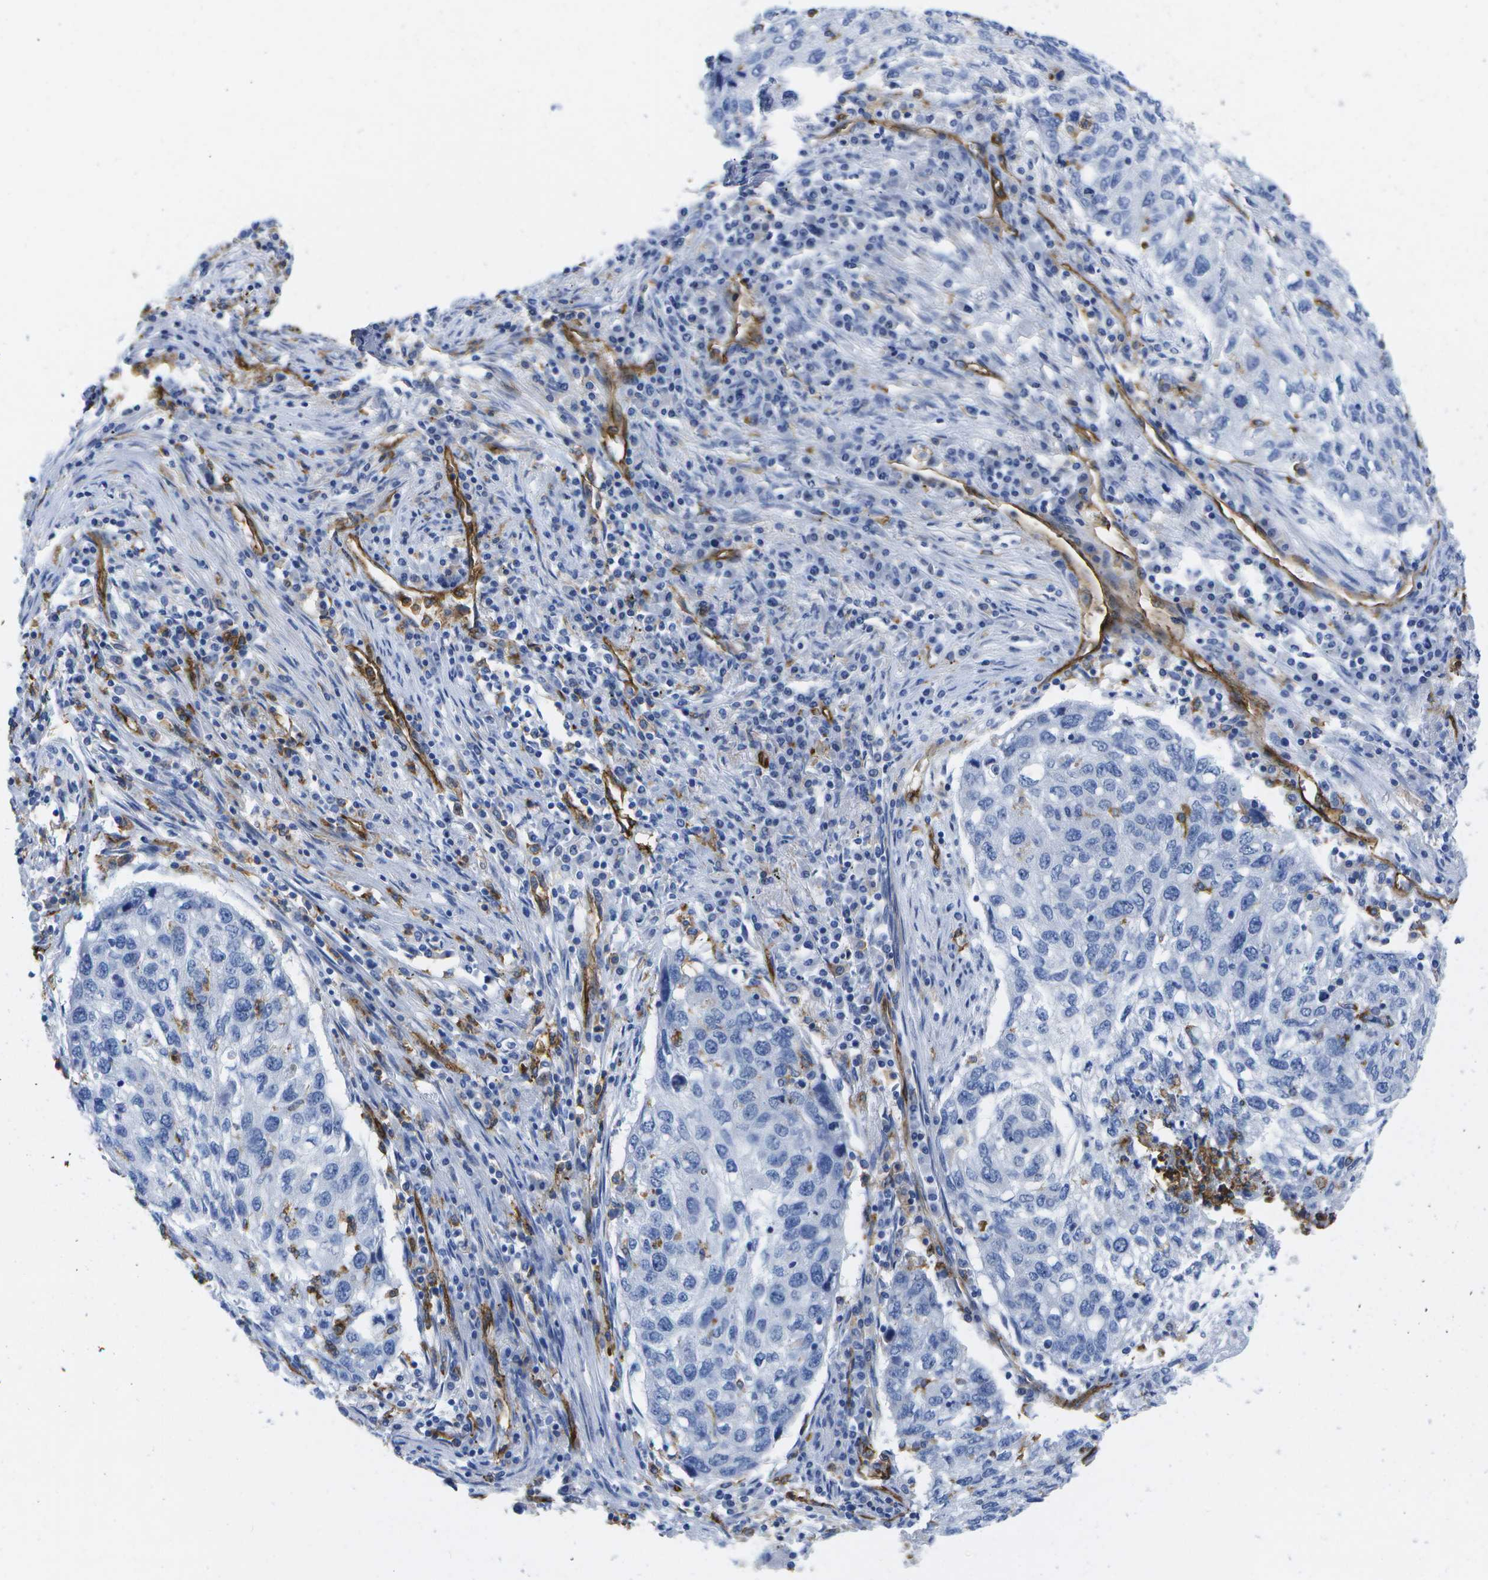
{"staining": {"intensity": "negative", "quantity": "none", "location": "none"}, "tissue": "lung cancer", "cell_type": "Tumor cells", "image_type": "cancer", "snomed": [{"axis": "morphology", "description": "Squamous cell carcinoma, NOS"}, {"axis": "topography", "description": "Lung"}], "caption": "A high-resolution micrograph shows immunohistochemistry staining of lung cancer, which exhibits no significant staining in tumor cells.", "gene": "DYSF", "patient": {"sex": "female", "age": 63}}